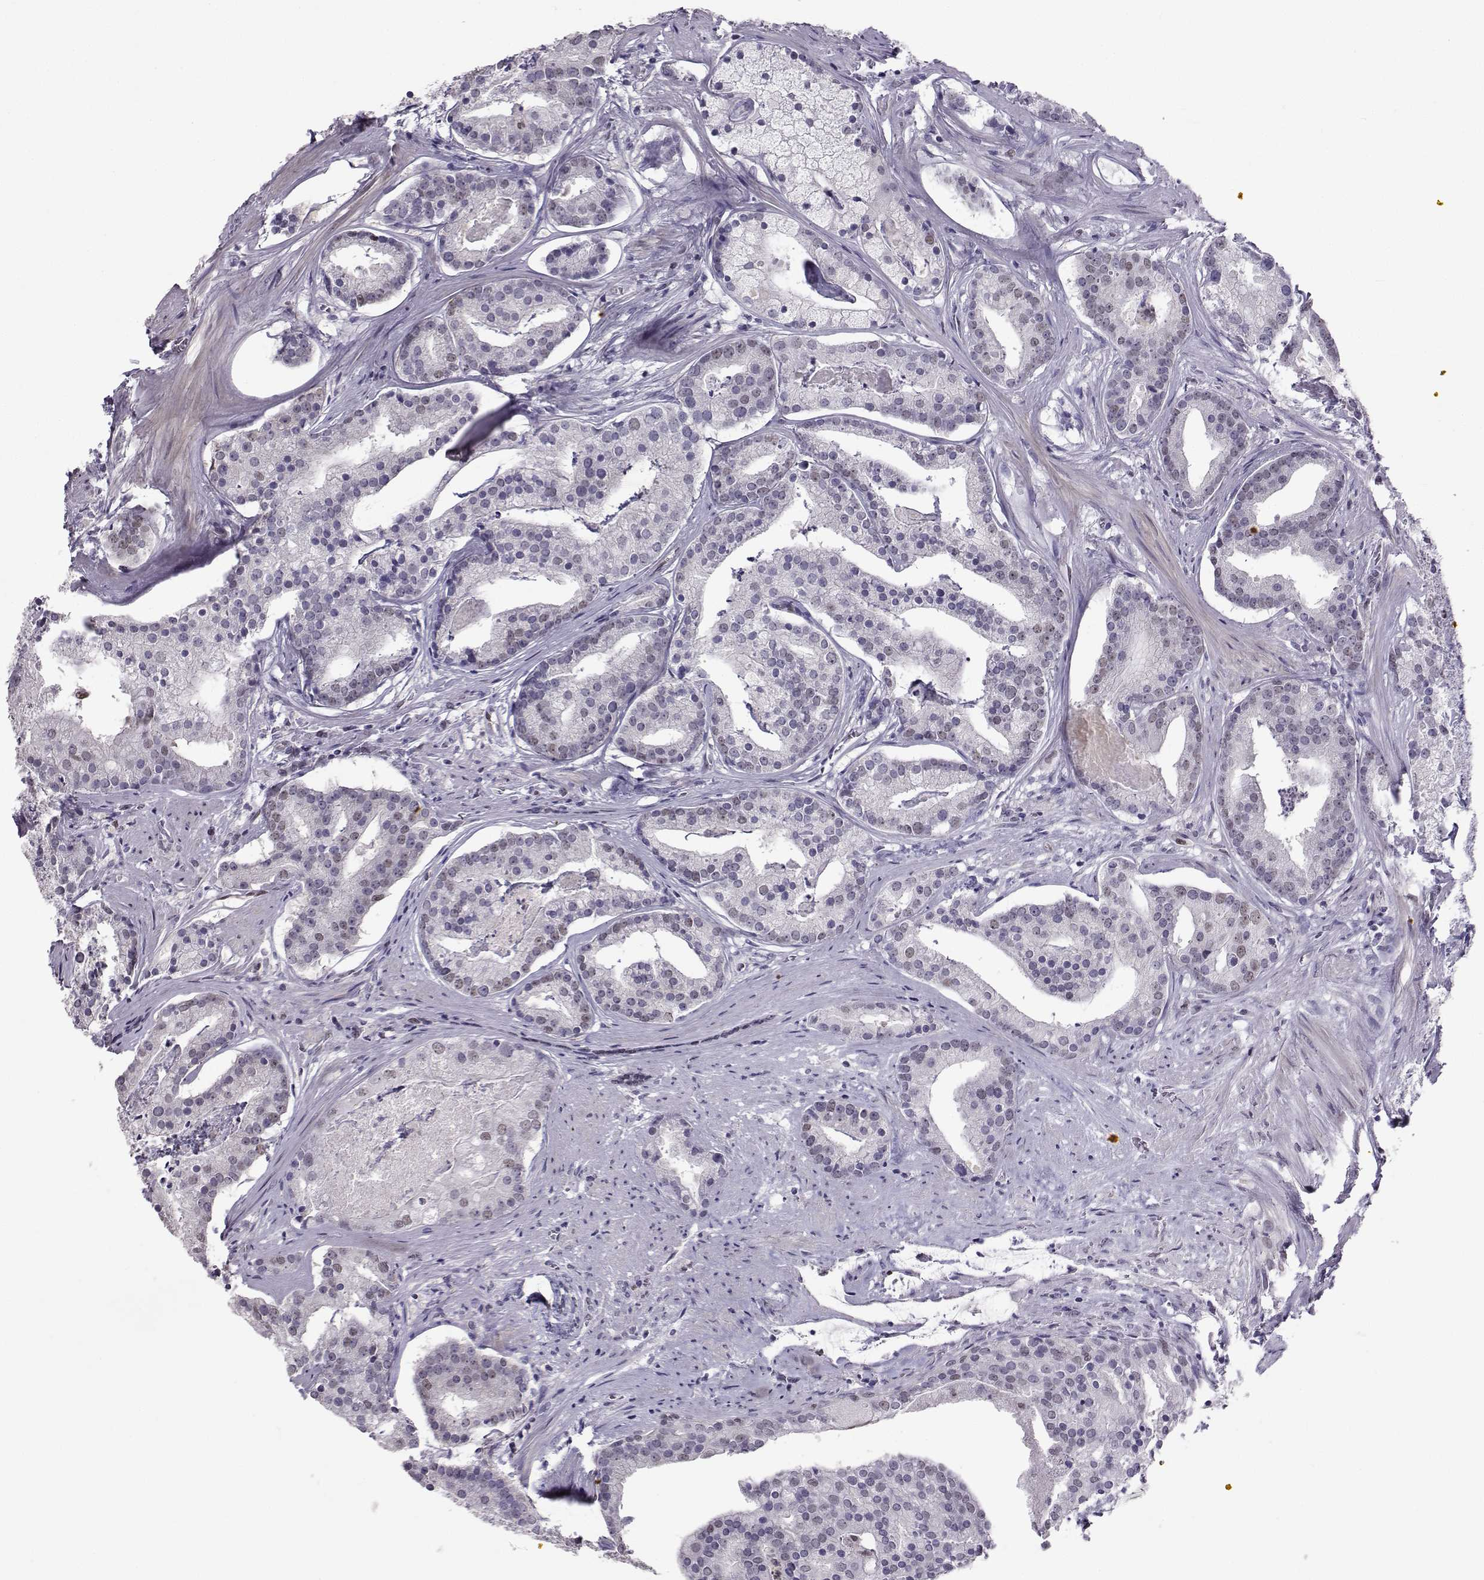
{"staining": {"intensity": "weak", "quantity": "<25%", "location": "nuclear"}, "tissue": "prostate cancer", "cell_type": "Tumor cells", "image_type": "cancer", "snomed": [{"axis": "morphology", "description": "Adenocarcinoma, NOS"}, {"axis": "topography", "description": "Prostate and seminal vesicle, NOS"}, {"axis": "topography", "description": "Prostate"}], "caption": "DAB (3,3'-diaminobenzidine) immunohistochemical staining of human prostate cancer (adenocarcinoma) exhibits no significant positivity in tumor cells. (Immunohistochemistry (ihc), brightfield microscopy, high magnification).", "gene": "TEDC2", "patient": {"sex": "male", "age": 44}}